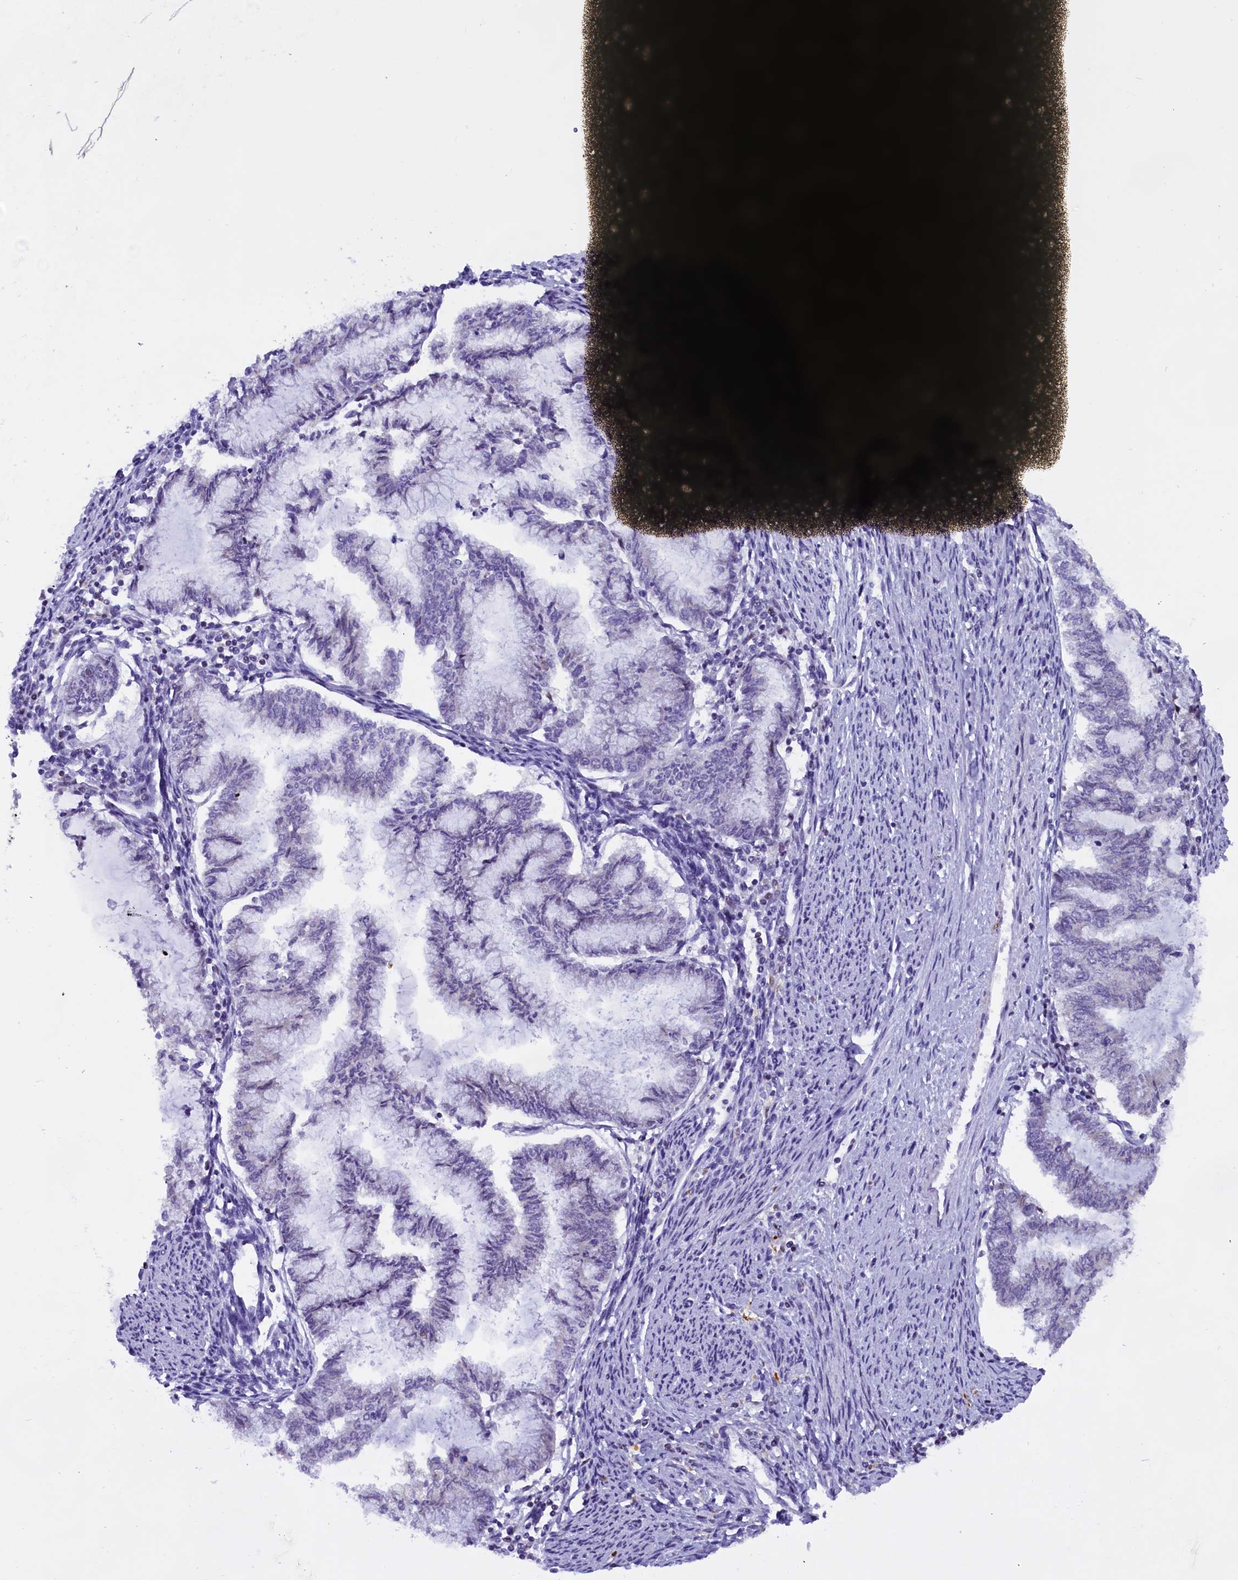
{"staining": {"intensity": "negative", "quantity": "none", "location": "none"}, "tissue": "endometrial cancer", "cell_type": "Tumor cells", "image_type": "cancer", "snomed": [{"axis": "morphology", "description": "Adenocarcinoma, NOS"}, {"axis": "topography", "description": "Endometrium"}], "caption": "Tumor cells show no significant protein positivity in endometrial adenocarcinoma.", "gene": "CDYL2", "patient": {"sex": "female", "age": 79}}